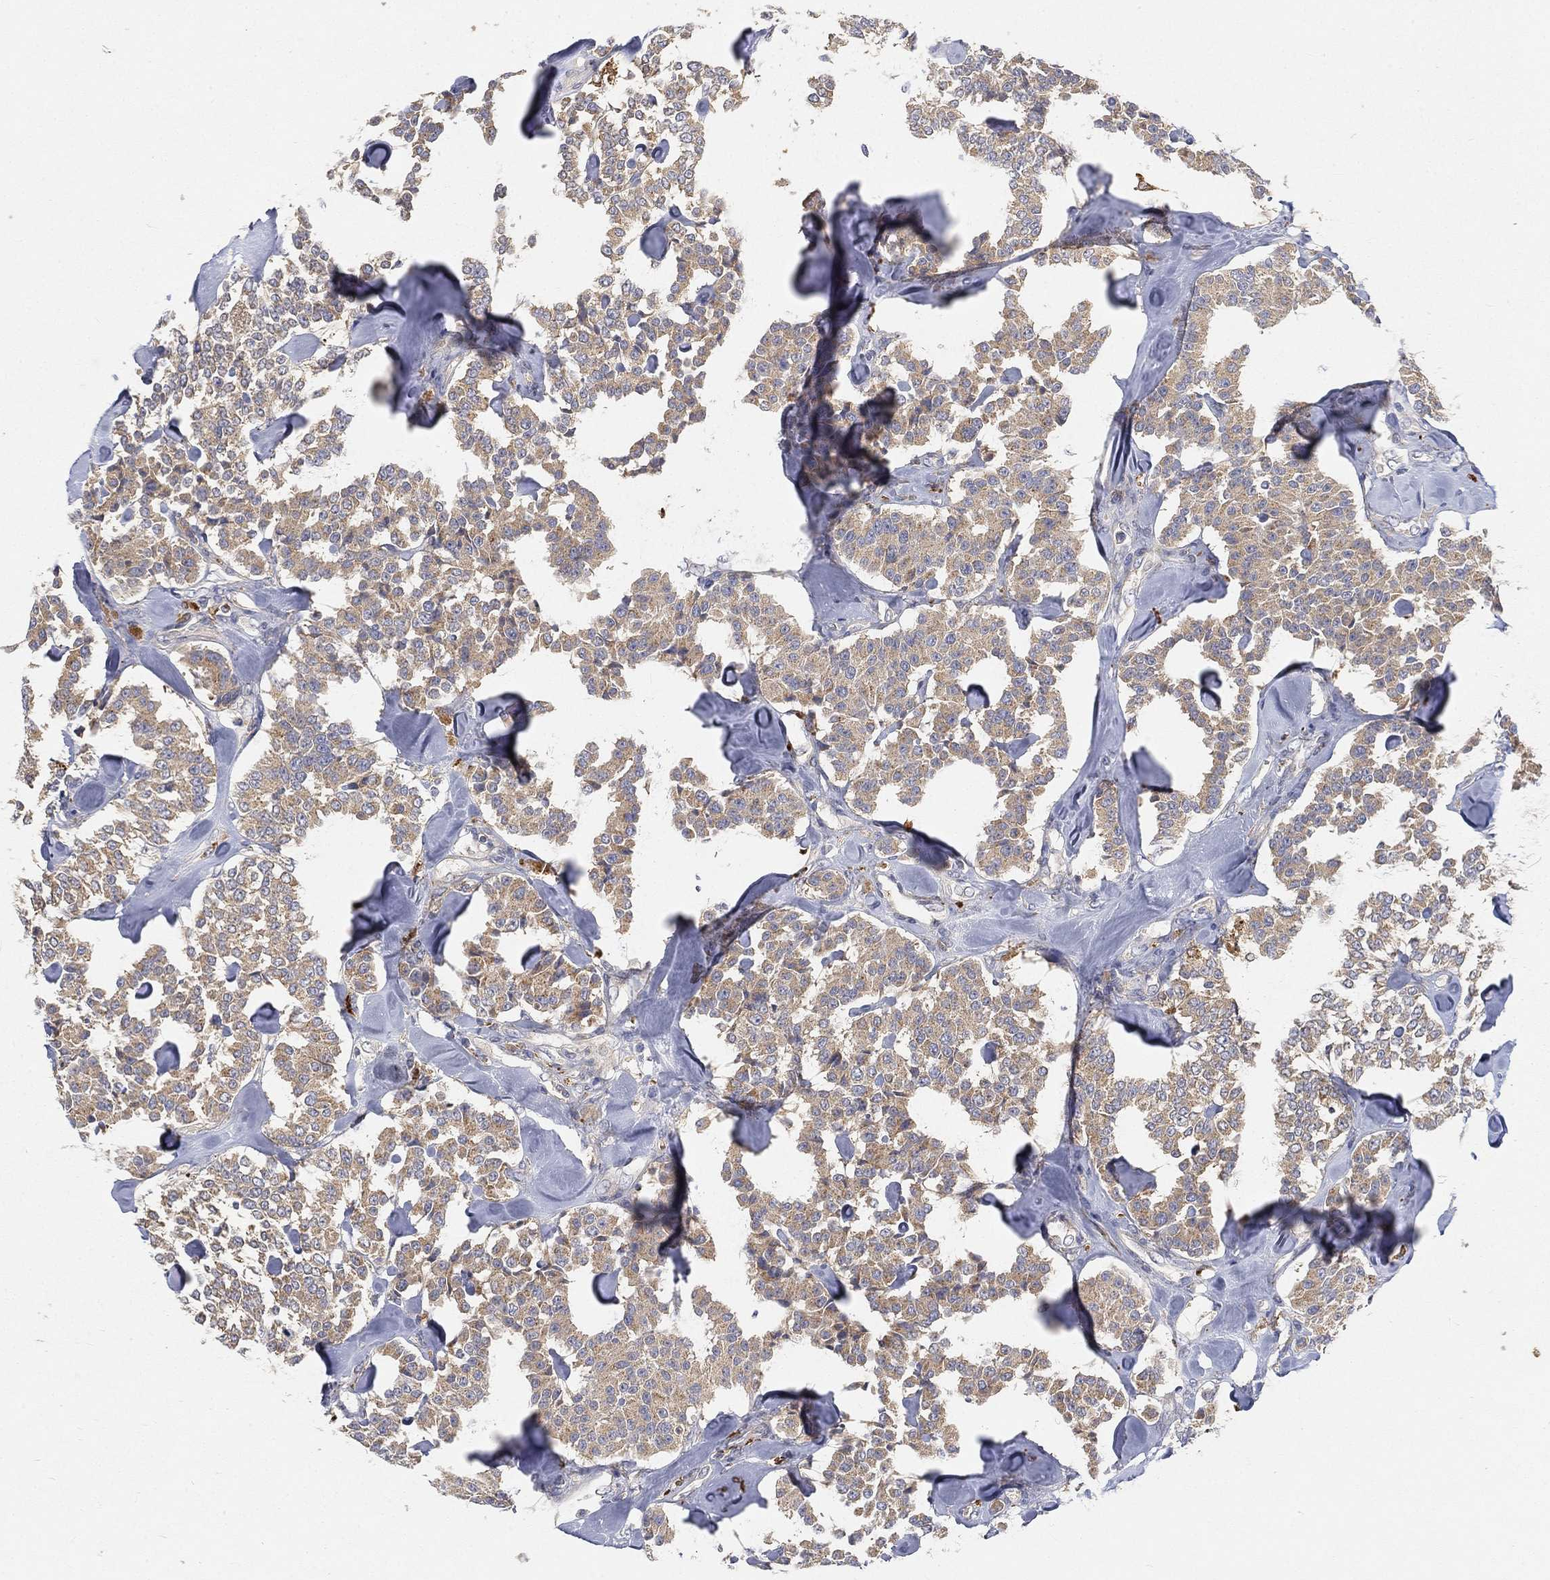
{"staining": {"intensity": "weak", "quantity": ">75%", "location": "cytoplasmic/membranous"}, "tissue": "carcinoid", "cell_type": "Tumor cells", "image_type": "cancer", "snomed": [{"axis": "morphology", "description": "Carcinoid, malignant, NOS"}, {"axis": "topography", "description": "Pancreas"}], "caption": "Approximately >75% of tumor cells in human carcinoid reveal weak cytoplasmic/membranous protein positivity as visualized by brown immunohistochemical staining.", "gene": "CTSL", "patient": {"sex": "male", "age": 41}}